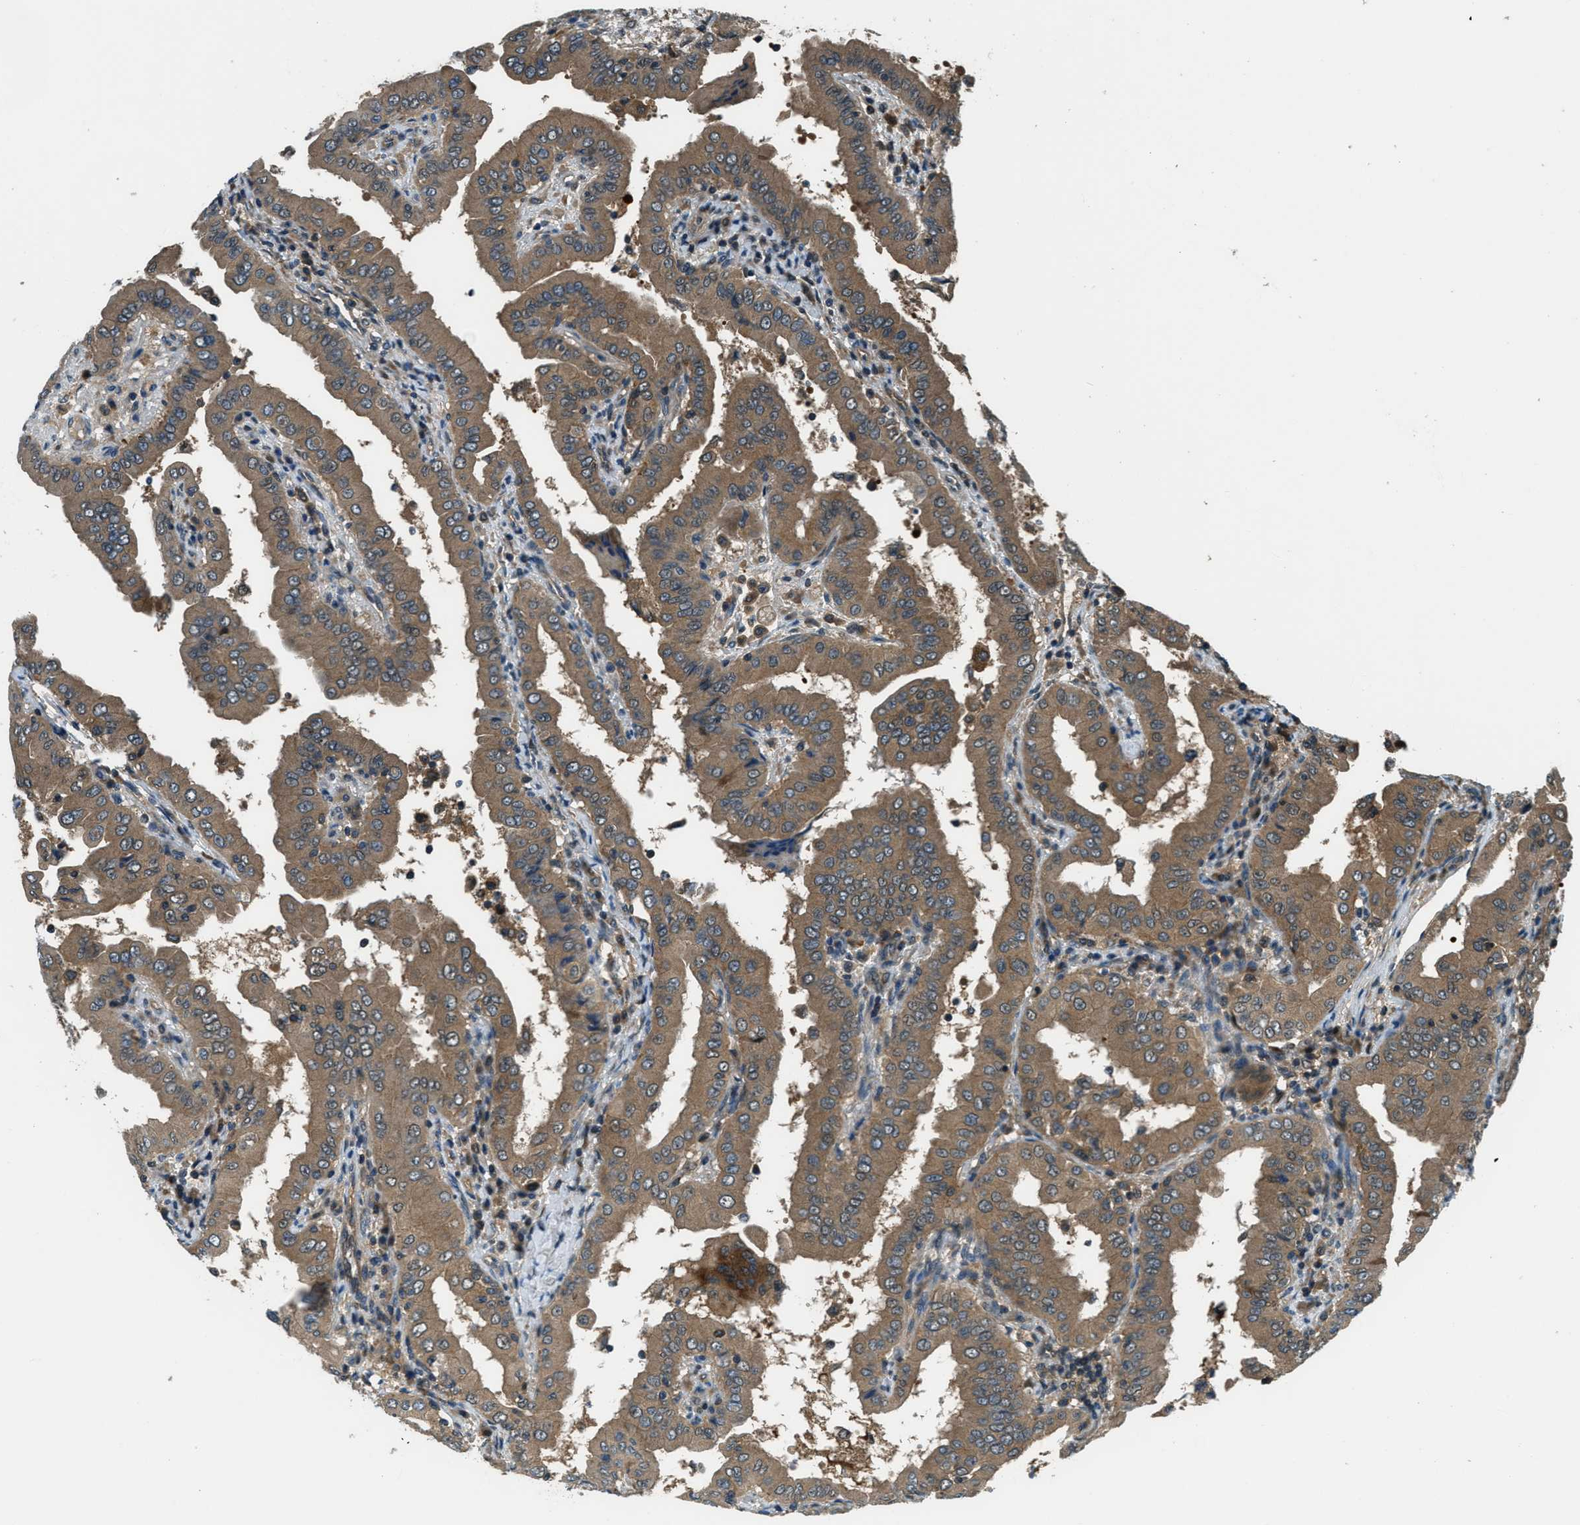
{"staining": {"intensity": "moderate", "quantity": ">75%", "location": "cytoplasmic/membranous"}, "tissue": "thyroid cancer", "cell_type": "Tumor cells", "image_type": "cancer", "snomed": [{"axis": "morphology", "description": "Papillary adenocarcinoma, NOS"}, {"axis": "topography", "description": "Thyroid gland"}], "caption": "Immunohistochemistry of papillary adenocarcinoma (thyroid) demonstrates medium levels of moderate cytoplasmic/membranous expression in about >75% of tumor cells. (Stains: DAB in brown, nuclei in blue, Microscopy: brightfield microscopy at high magnification).", "gene": "HEBP2", "patient": {"sex": "male", "age": 33}}